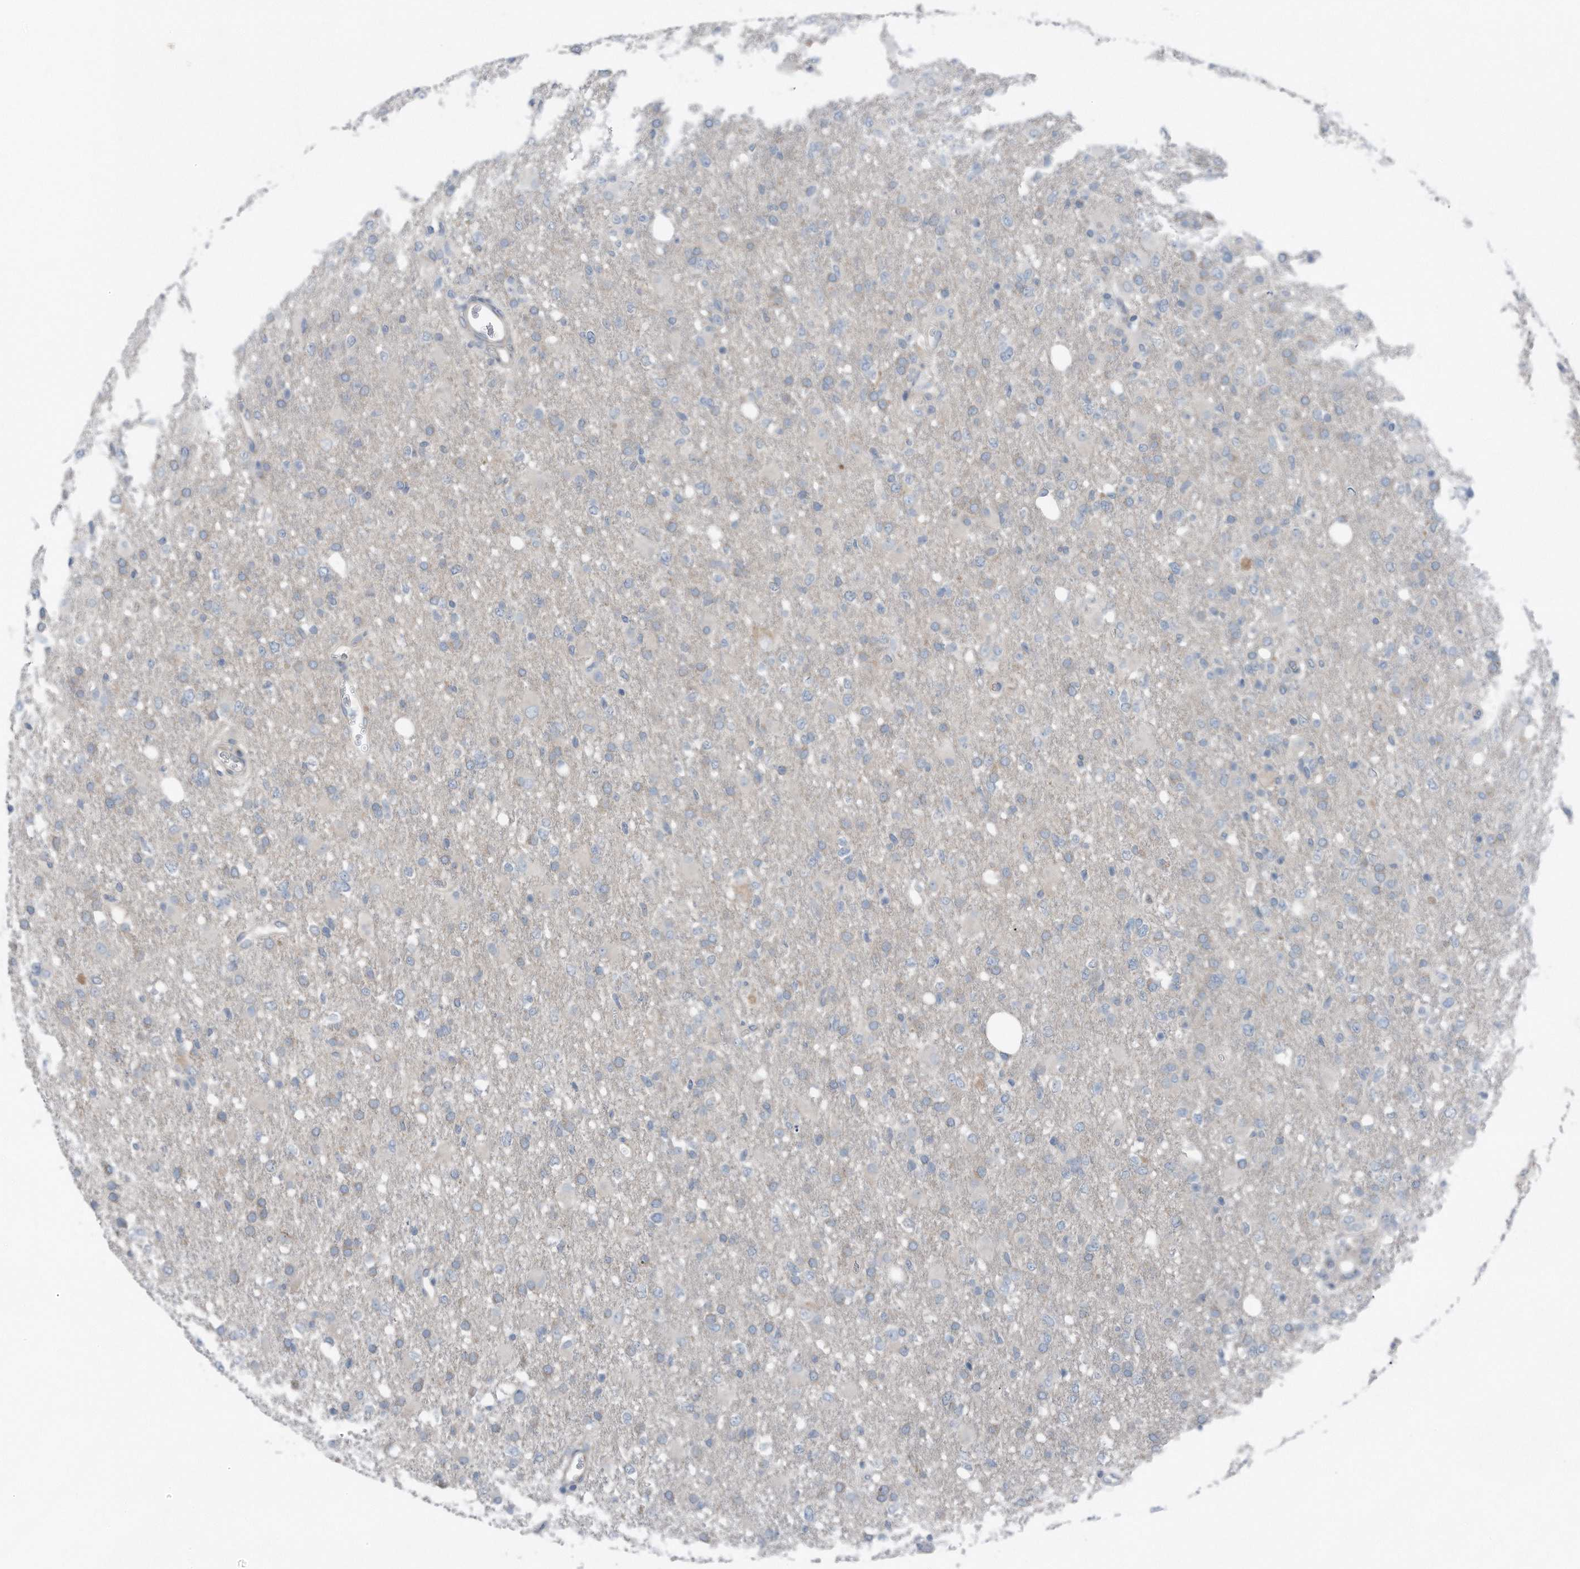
{"staining": {"intensity": "negative", "quantity": "none", "location": "none"}, "tissue": "glioma", "cell_type": "Tumor cells", "image_type": "cancer", "snomed": [{"axis": "morphology", "description": "Glioma, malignant, High grade"}, {"axis": "topography", "description": "Brain"}], "caption": "A micrograph of human glioma is negative for staining in tumor cells.", "gene": "YRDC", "patient": {"sex": "female", "age": 57}}